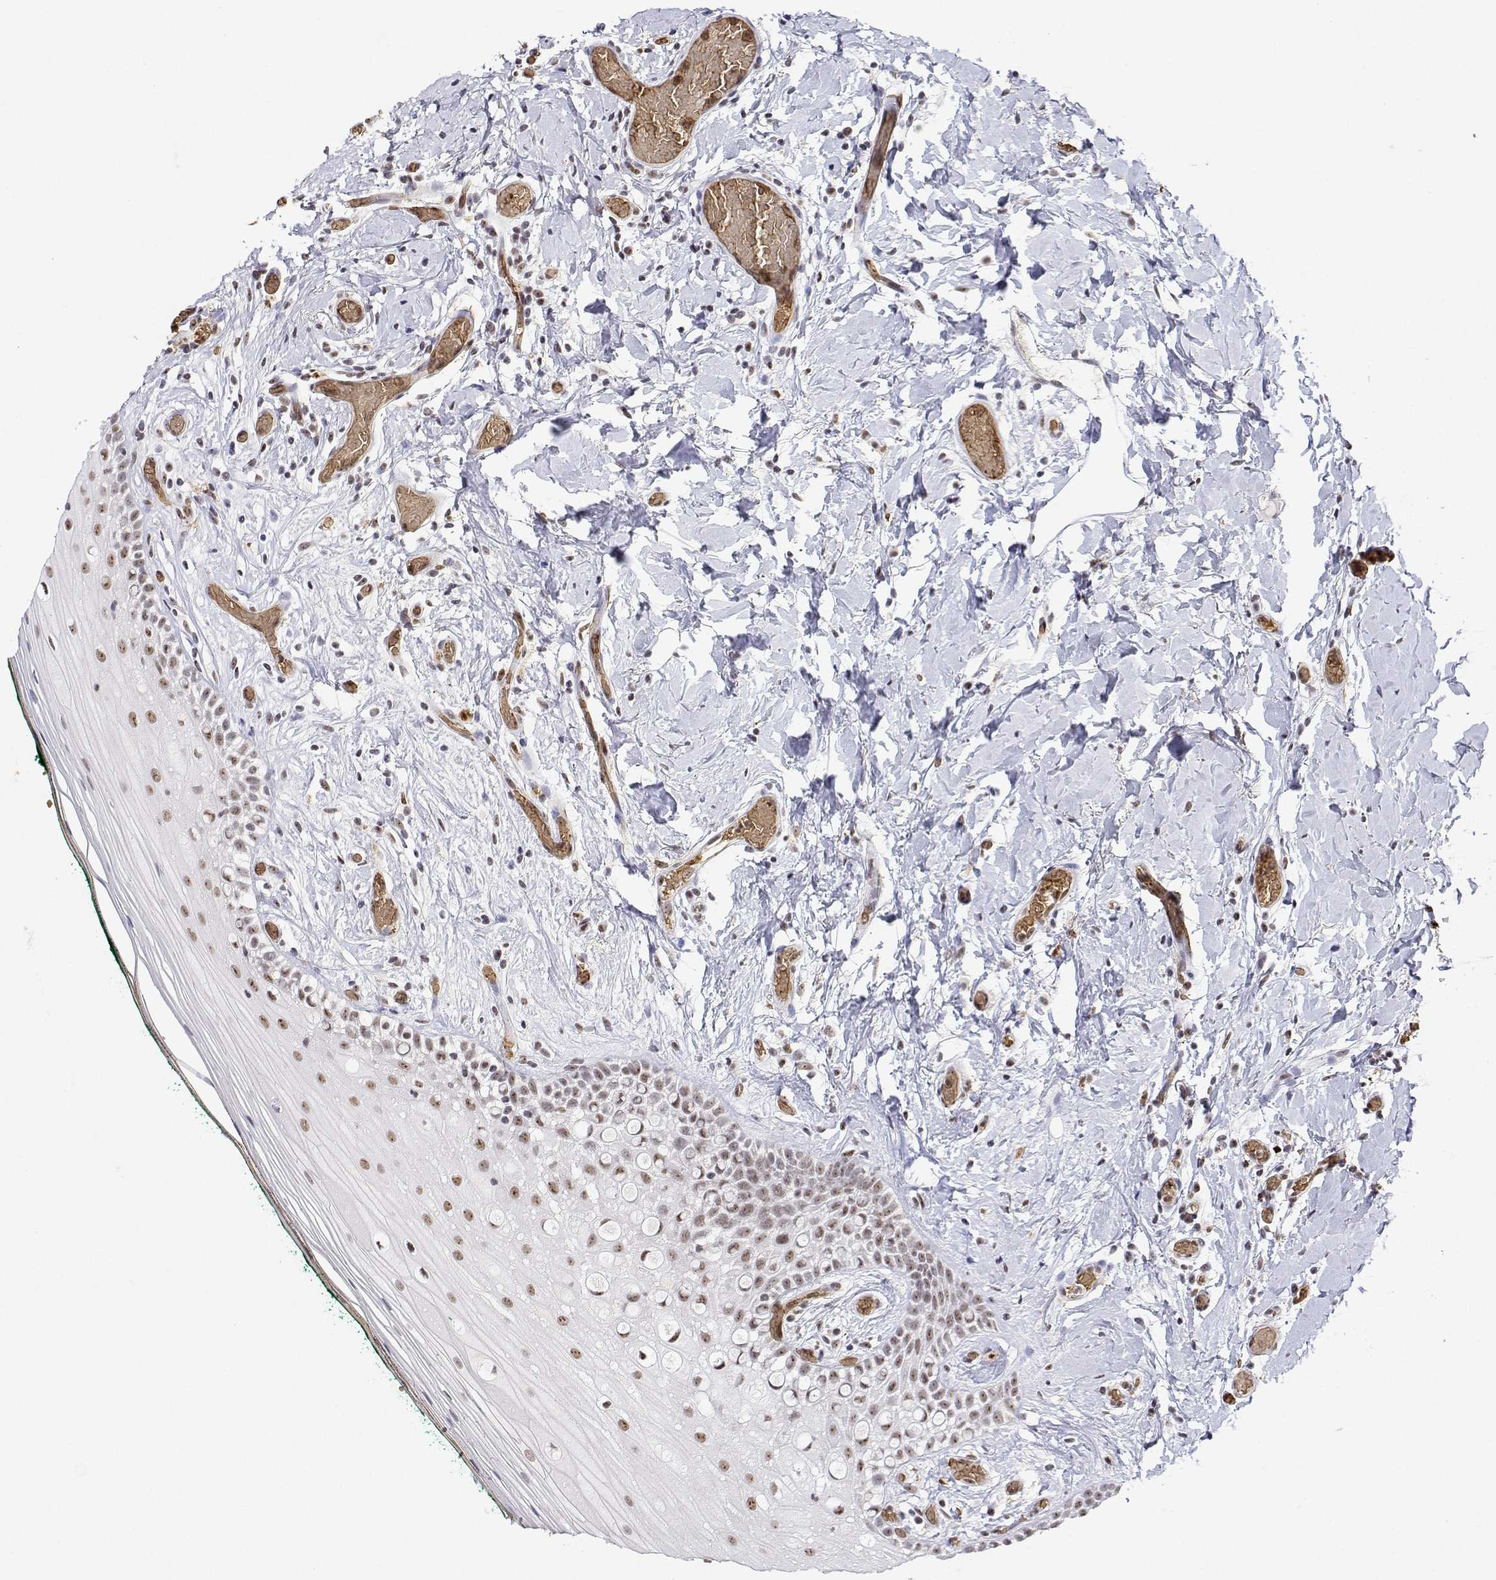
{"staining": {"intensity": "moderate", "quantity": "25%-75%", "location": "nuclear"}, "tissue": "oral mucosa", "cell_type": "Squamous epithelial cells", "image_type": "normal", "snomed": [{"axis": "morphology", "description": "Normal tissue, NOS"}, {"axis": "topography", "description": "Oral tissue"}], "caption": "A brown stain labels moderate nuclear positivity of a protein in squamous epithelial cells of unremarkable oral mucosa. Nuclei are stained in blue.", "gene": "ADAR", "patient": {"sex": "female", "age": 83}}